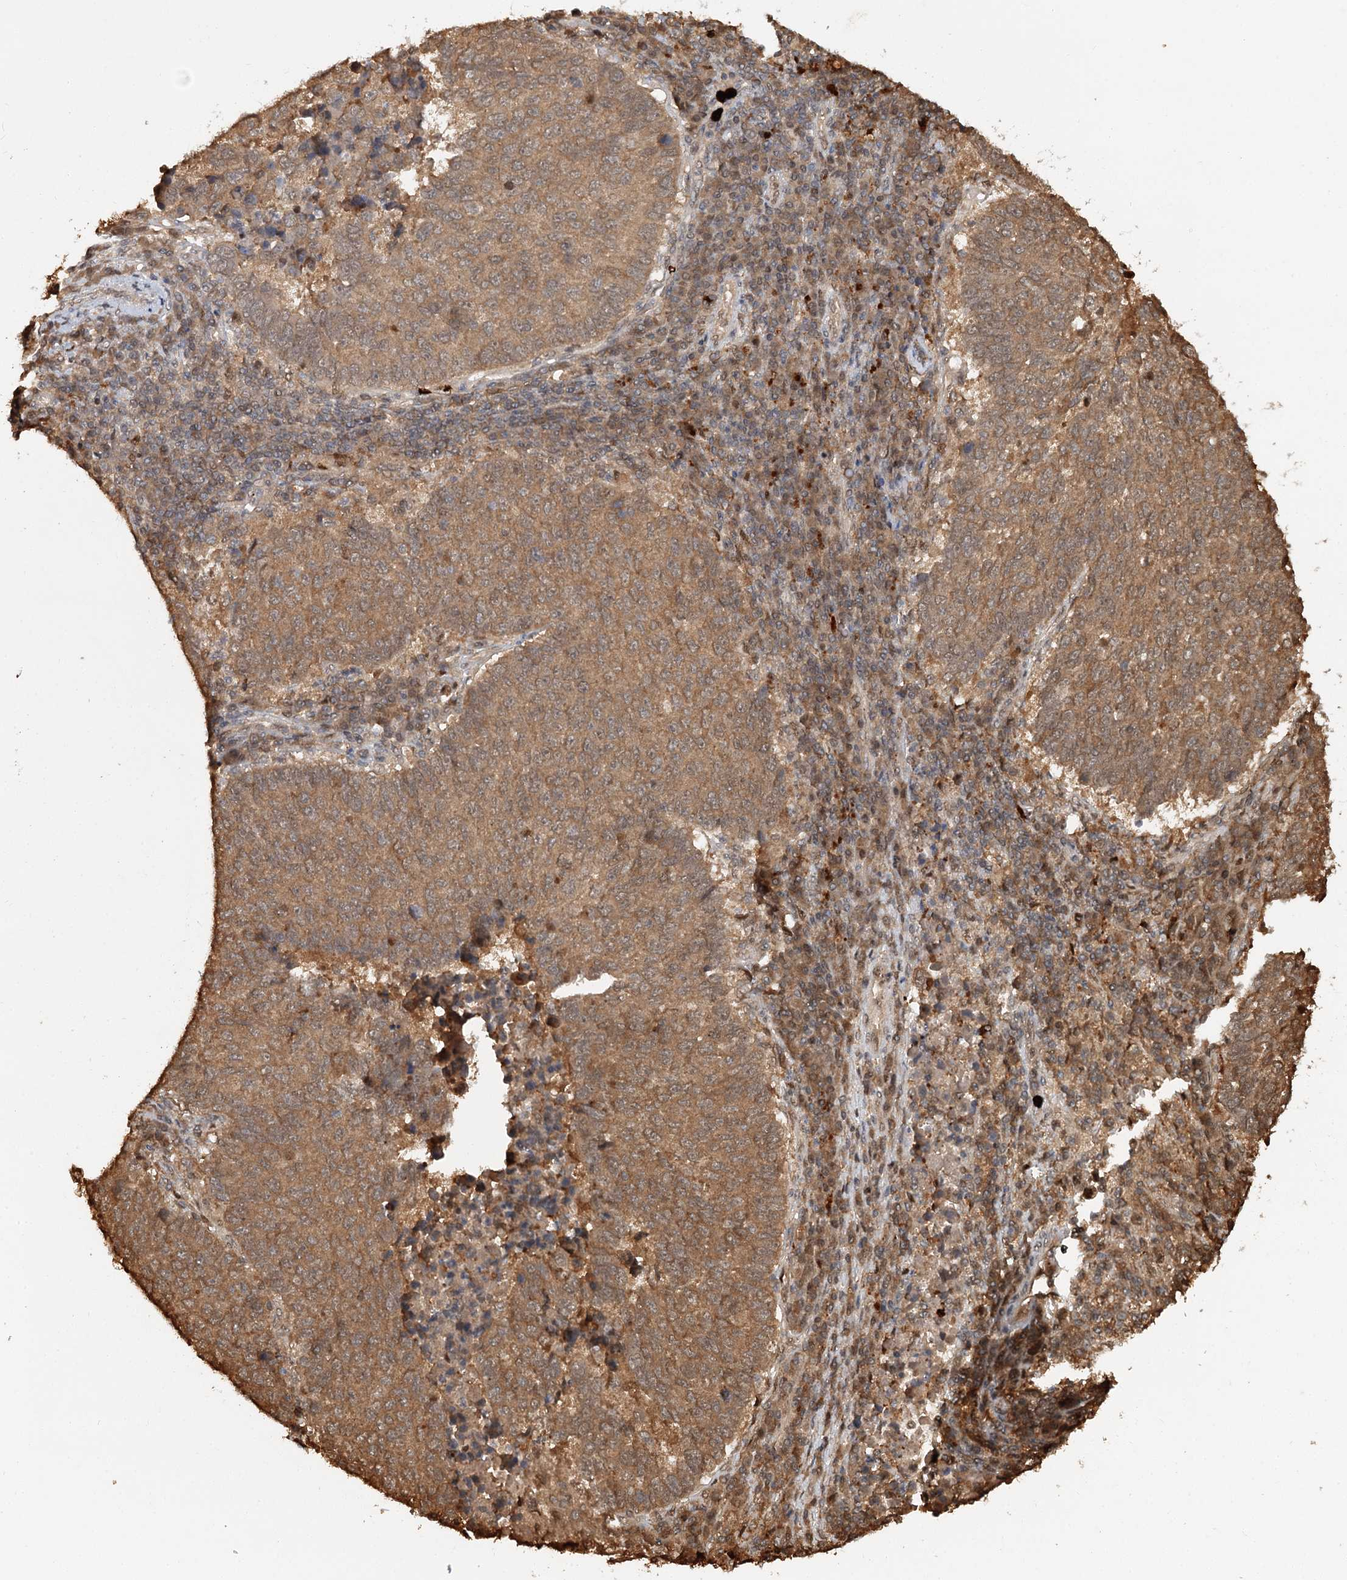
{"staining": {"intensity": "moderate", "quantity": ">75%", "location": "cytoplasmic/membranous"}, "tissue": "lung cancer", "cell_type": "Tumor cells", "image_type": "cancer", "snomed": [{"axis": "morphology", "description": "Squamous cell carcinoma, NOS"}, {"axis": "topography", "description": "Lung"}], "caption": "Immunohistochemistry of lung cancer (squamous cell carcinoma) displays medium levels of moderate cytoplasmic/membranous expression in approximately >75% of tumor cells.", "gene": "N6AMT1", "patient": {"sex": "male", "age": 73}}